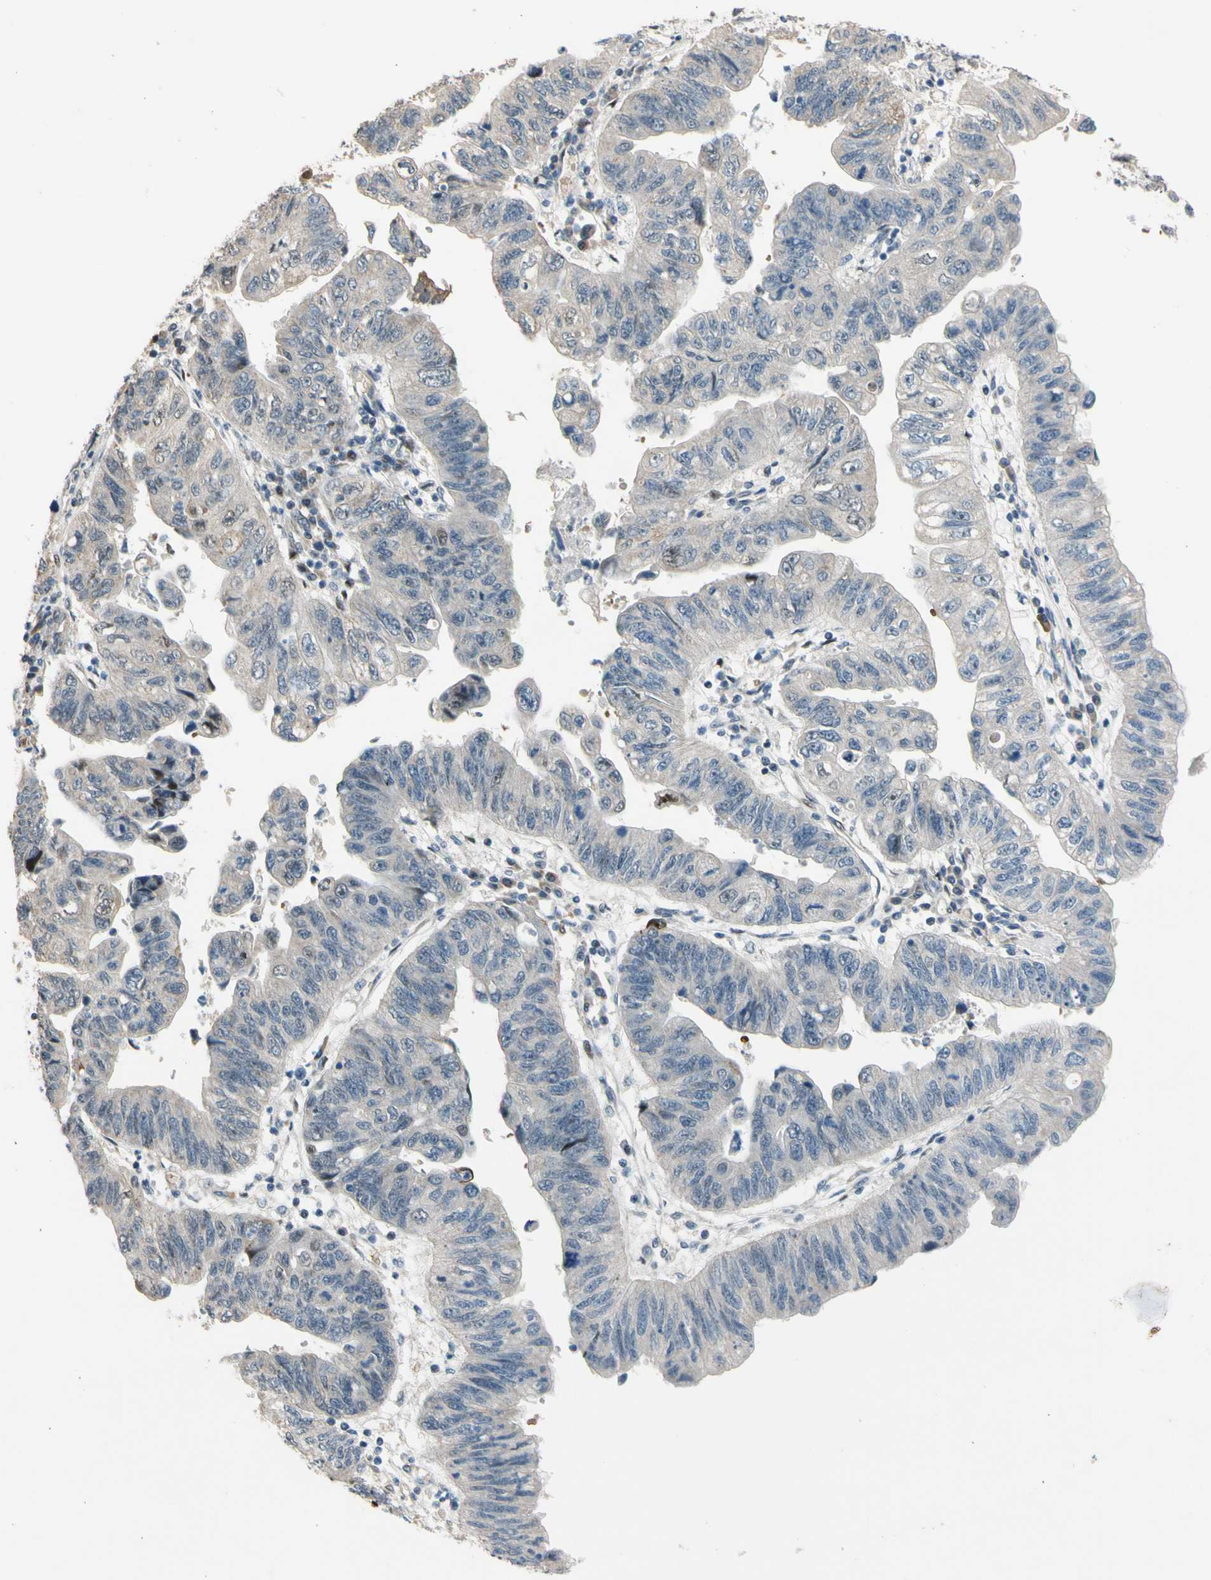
{"staining": {"intensity": "negative", "quantity": "none", "location": "none"}, "tissue": "stomach cancer", "cell_type": "Tumor cells", "image_type": "cancer", "snomed": [{"axis": "morphology", "description": "Adenocarcinoma, NOS"}, {"axis": "topography", "description": "Stomach"}], "caption": "A high-resolution histopathology image shows immunohistochemistry (IHC) staining of adenocarcinoma (stomach), which shows no significant expression in tumor cells.", "gene": "ZNF184", "patient": {"sex": "male", "age": 59}}